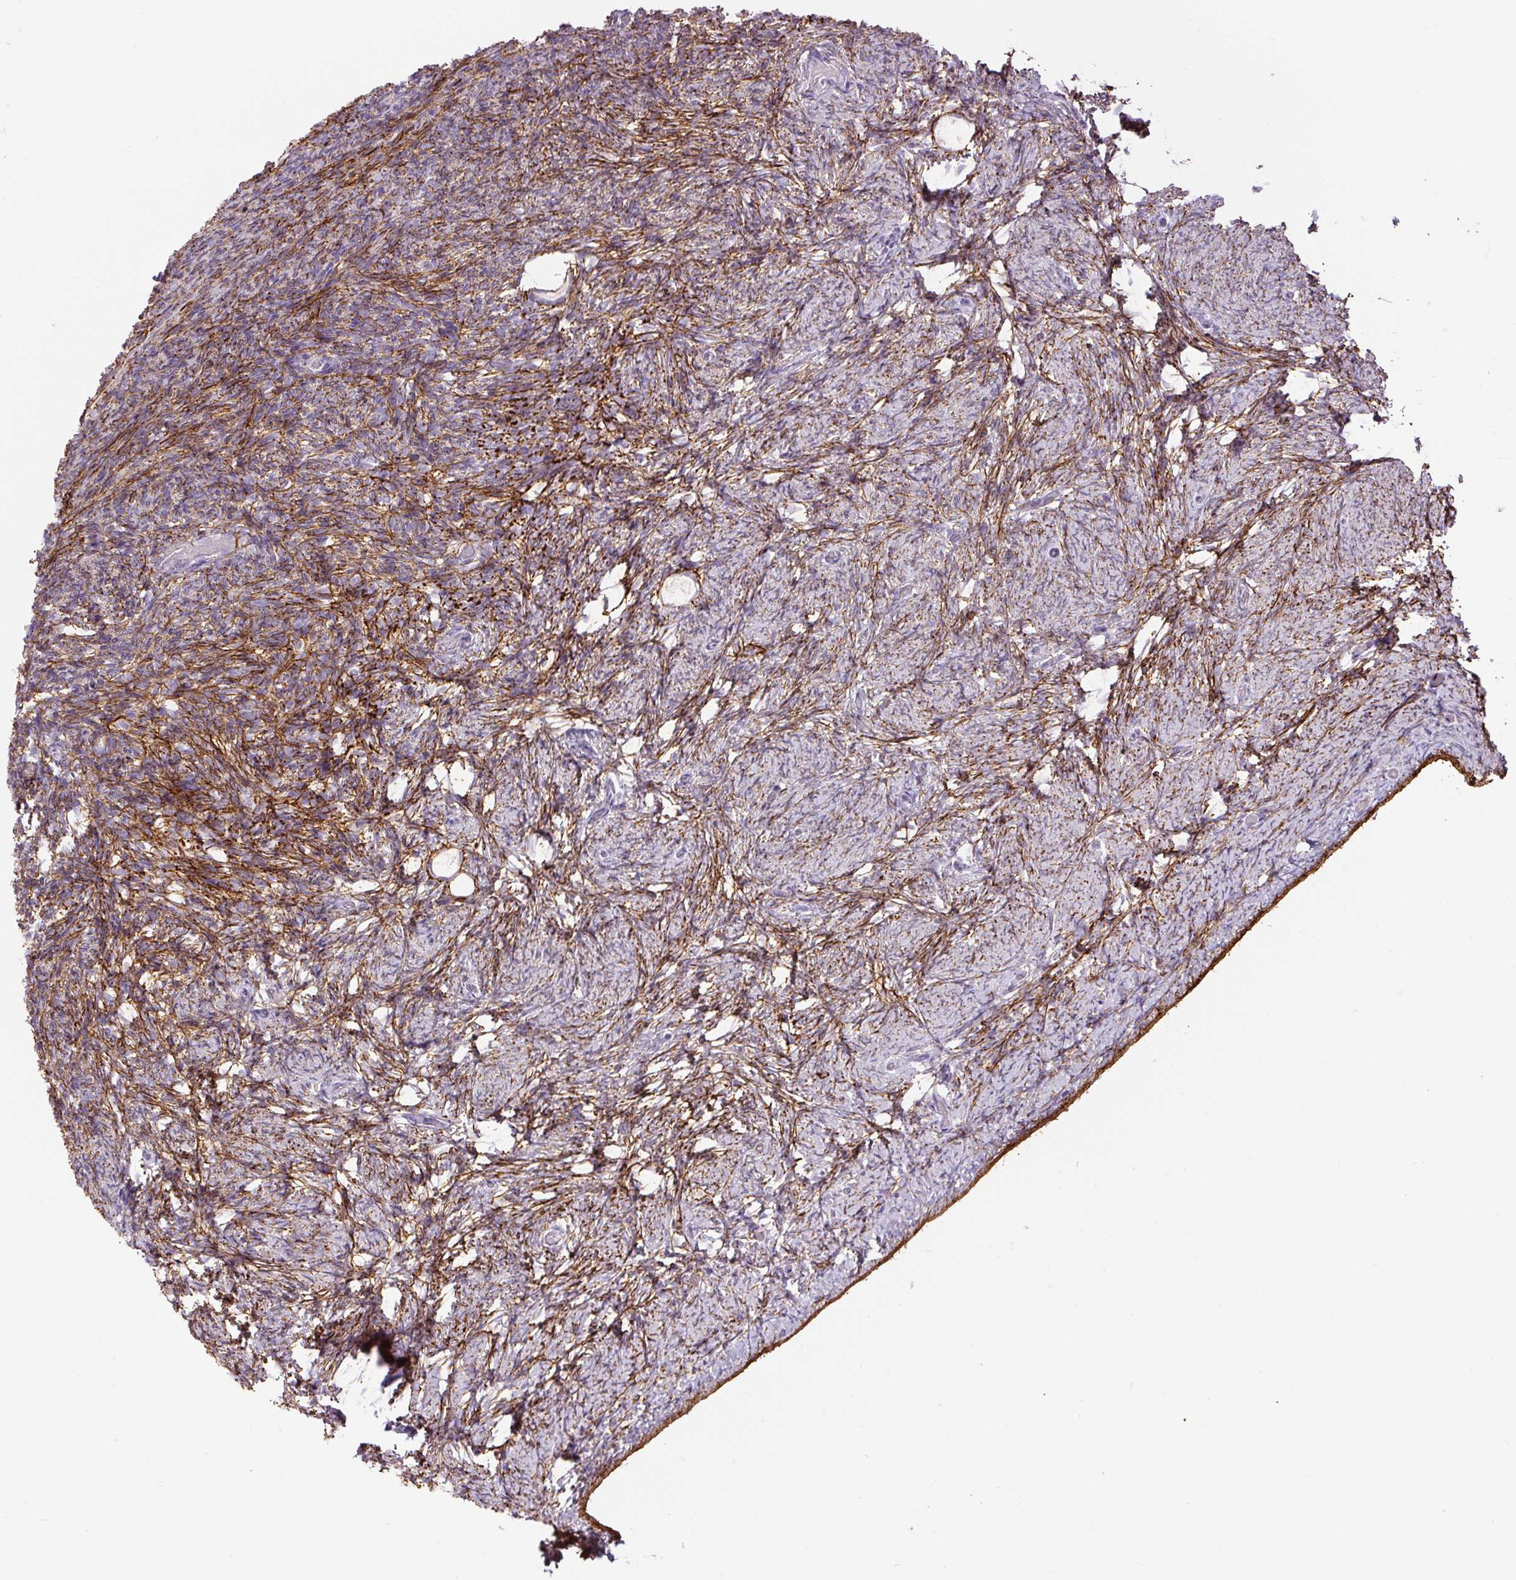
{"staining": {"intensity": "negative", "quantity": "none", "location": "none"}, "tissue": "ovary", "cell_type": "Follicle cells", "image_type": "normal", "snomed": [{"axis": "morphology", "description": "Normal tissue, NOS"}, {"axis": "topography", "description": "Ovary"}], "caption": "Protein analysis of normal ovary reveals no significant expression in follicle cells. (Brightfield microscopy of DAB immunohistochemistry (IHC) at high magnification).", "gene": "FBN1", "patient": {"sex": "female", "age": 34}}